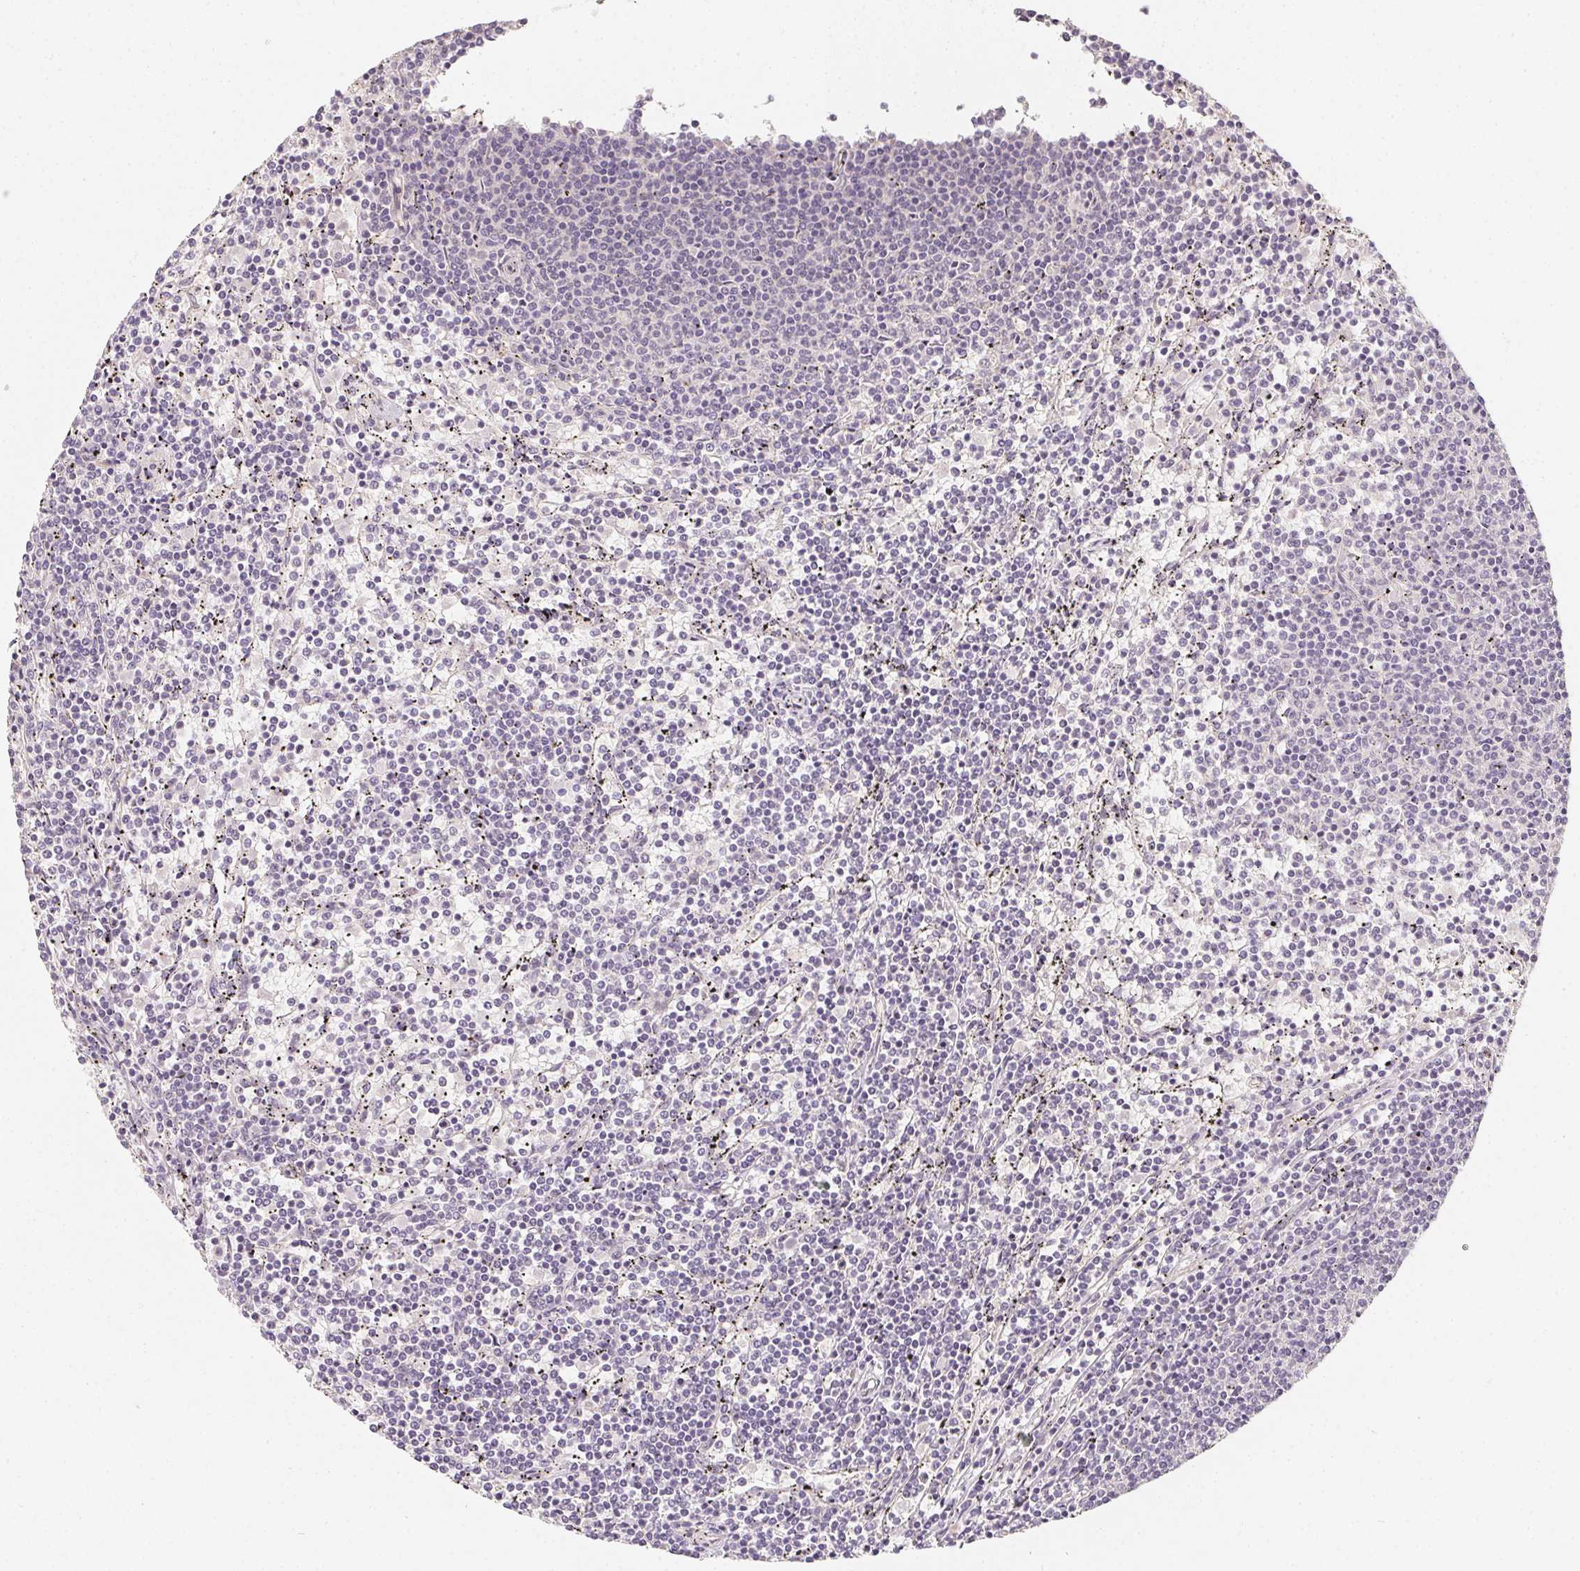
{"staining": {"intensity": "negative", "quantity": "none", "location": "none"}, "tissue": "lymphoma", "cell_type": "Tumor cells", "image_type": "cancer", "snomed": [{"axis": "morphology", "description": "Malignant lymphoma, non-Hodgkin's type, Low grade"}, {"axis": "topography", "description": "Spleen"}], "caption": "A histopathology image of lymphoma stained for a protein shows no brown staining in tumor cells.", "gene": "SOAT1", "patient": {"sex": "female", "age": 50}}